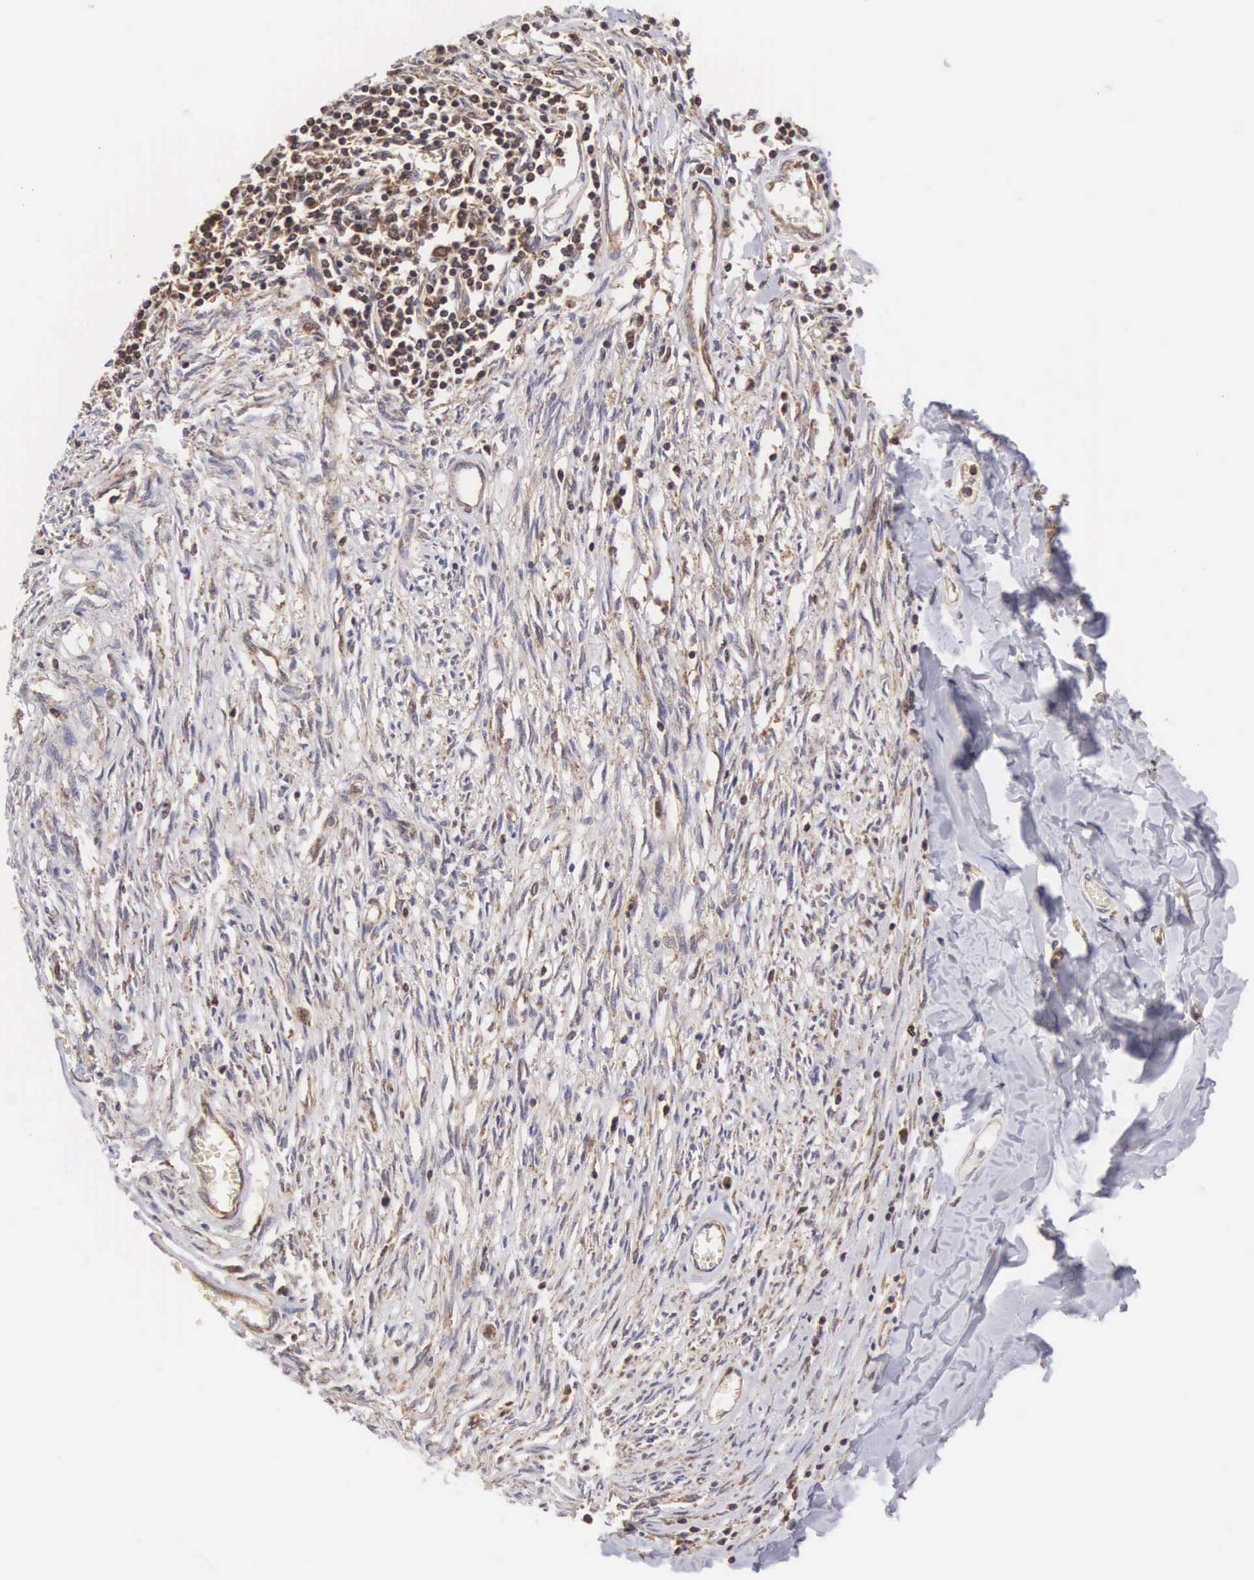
{"staining": {"intensity": "weak", "quantity": "25%-75%", "location": "cytoplasmic/membranous"}, "tissue": "adipose tissue", "cell_type": "Adipocytes", "image_type": "normal", "snomed": [{"axis": "morphology", "description": "Normal tissue, NOS"}, {"axis": "morphology", "description": "Sarcoma, NOS"}, {"axis": "topography", "description": "Skin"}, {"axis": "topography", "description": "Soft tissue"}], "caption": "A photomicrograph showing weak cytoplasmic/membranous expression in about 25%-75% of adipocytes in unremarkable adipose tissue, as visualized by brown immunohistochemical staining.", "gene": "DHRS1", "patient": {"sex": "female", "age": 51}}